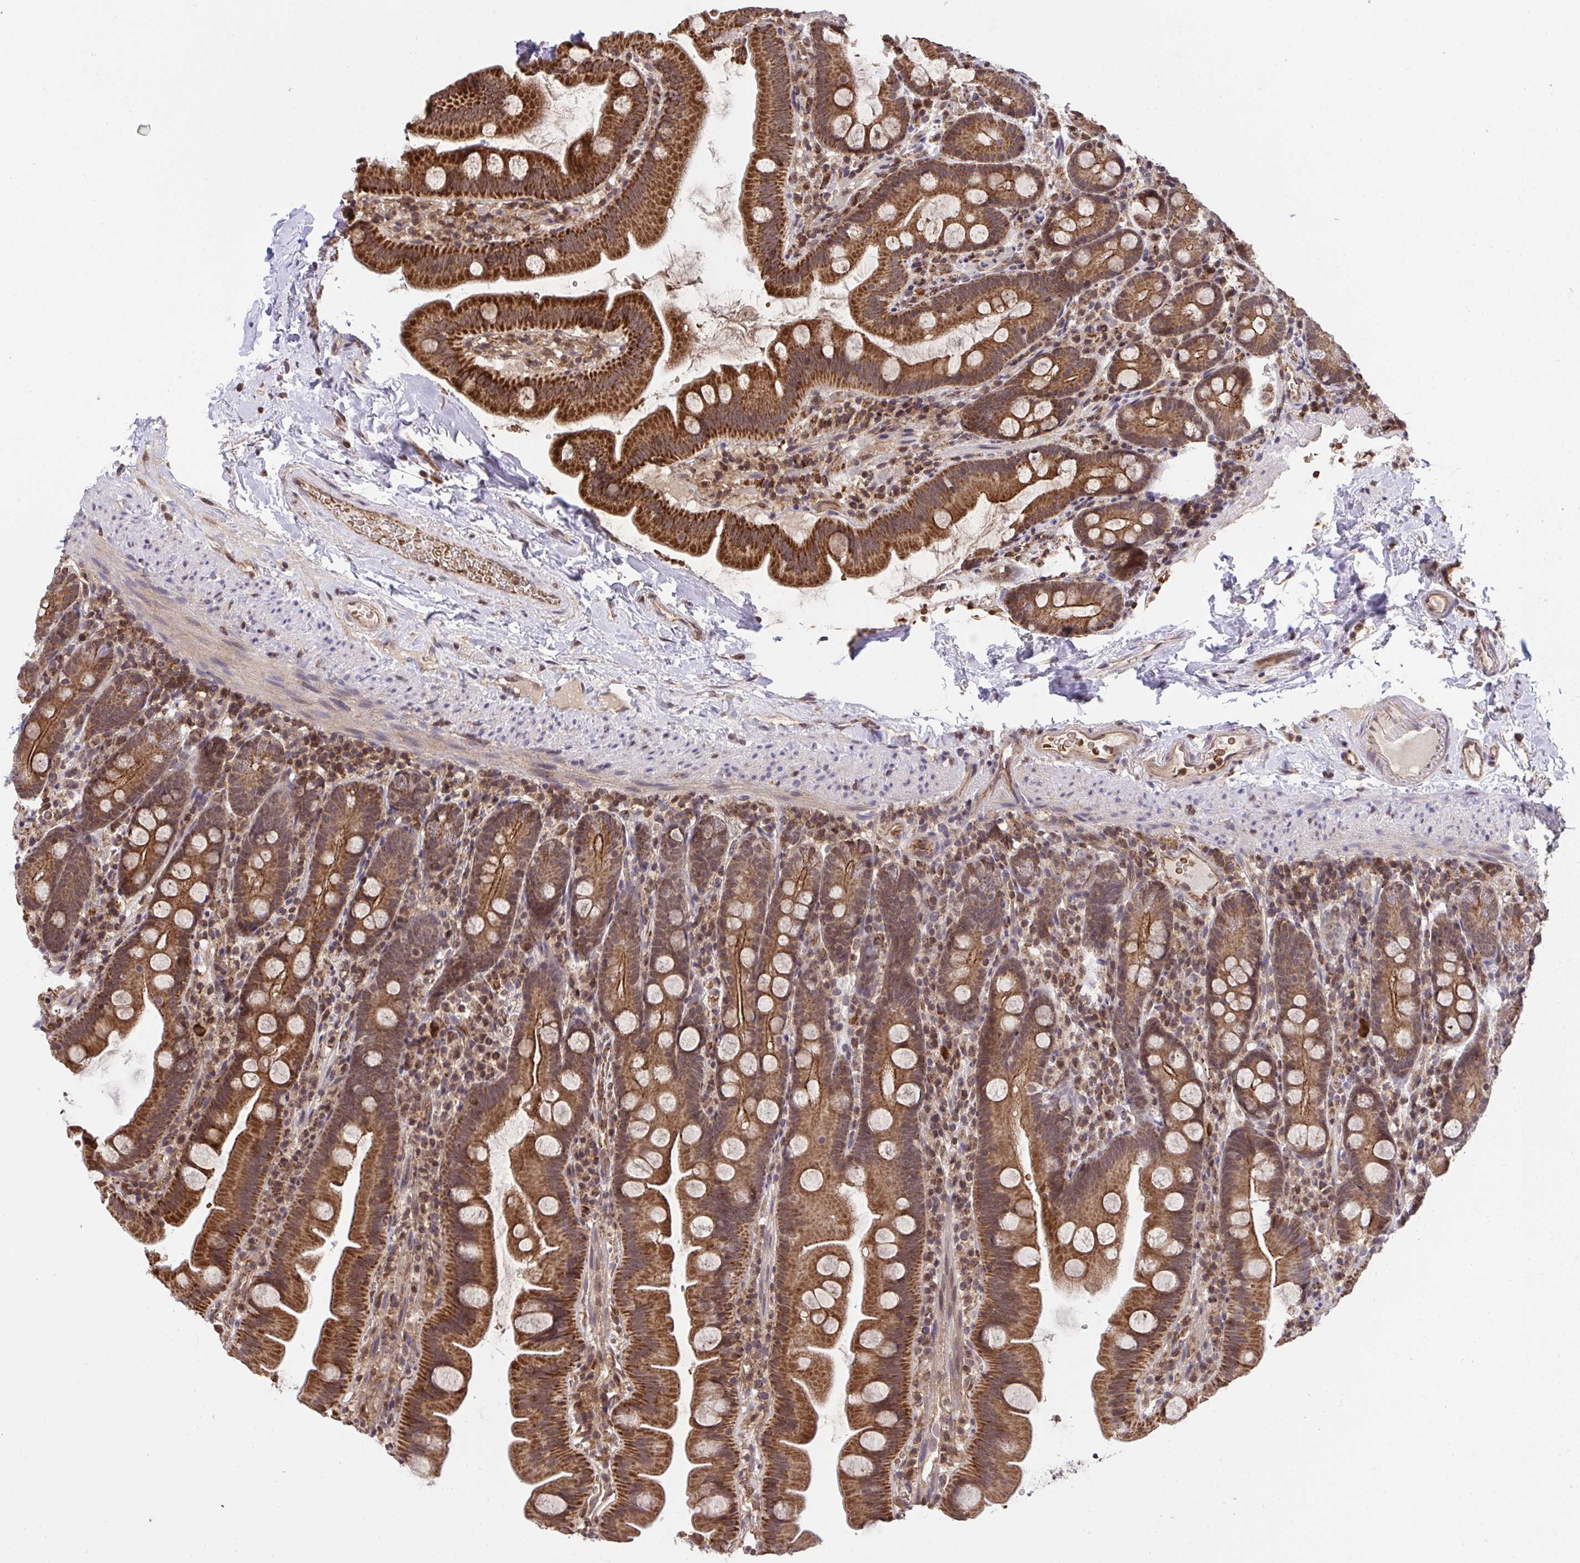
{"staining": {"intensity": "strong", "quantity": ">75%", "location": "cytoplasmic/membranous"}, "tissue": "small intestine", "cell_type": "Glandular cells", "image_type": "normal", "snomed": [{"axis": "morphology", "description": "Normal tissue, NOS"}, {"axis": "topography", "description": "Small intestine"}], "caption": "Small intestine stained for a protein displays strong cytoplasmic/membranous positivity in glandular cells. The staining is performed using DAB brown chromogen to label protein expression. The nuclei are counter-stained blue using hematoxylin.", "gene": "PPP1CA", "patient": {"sex": "female", "age": 68}}